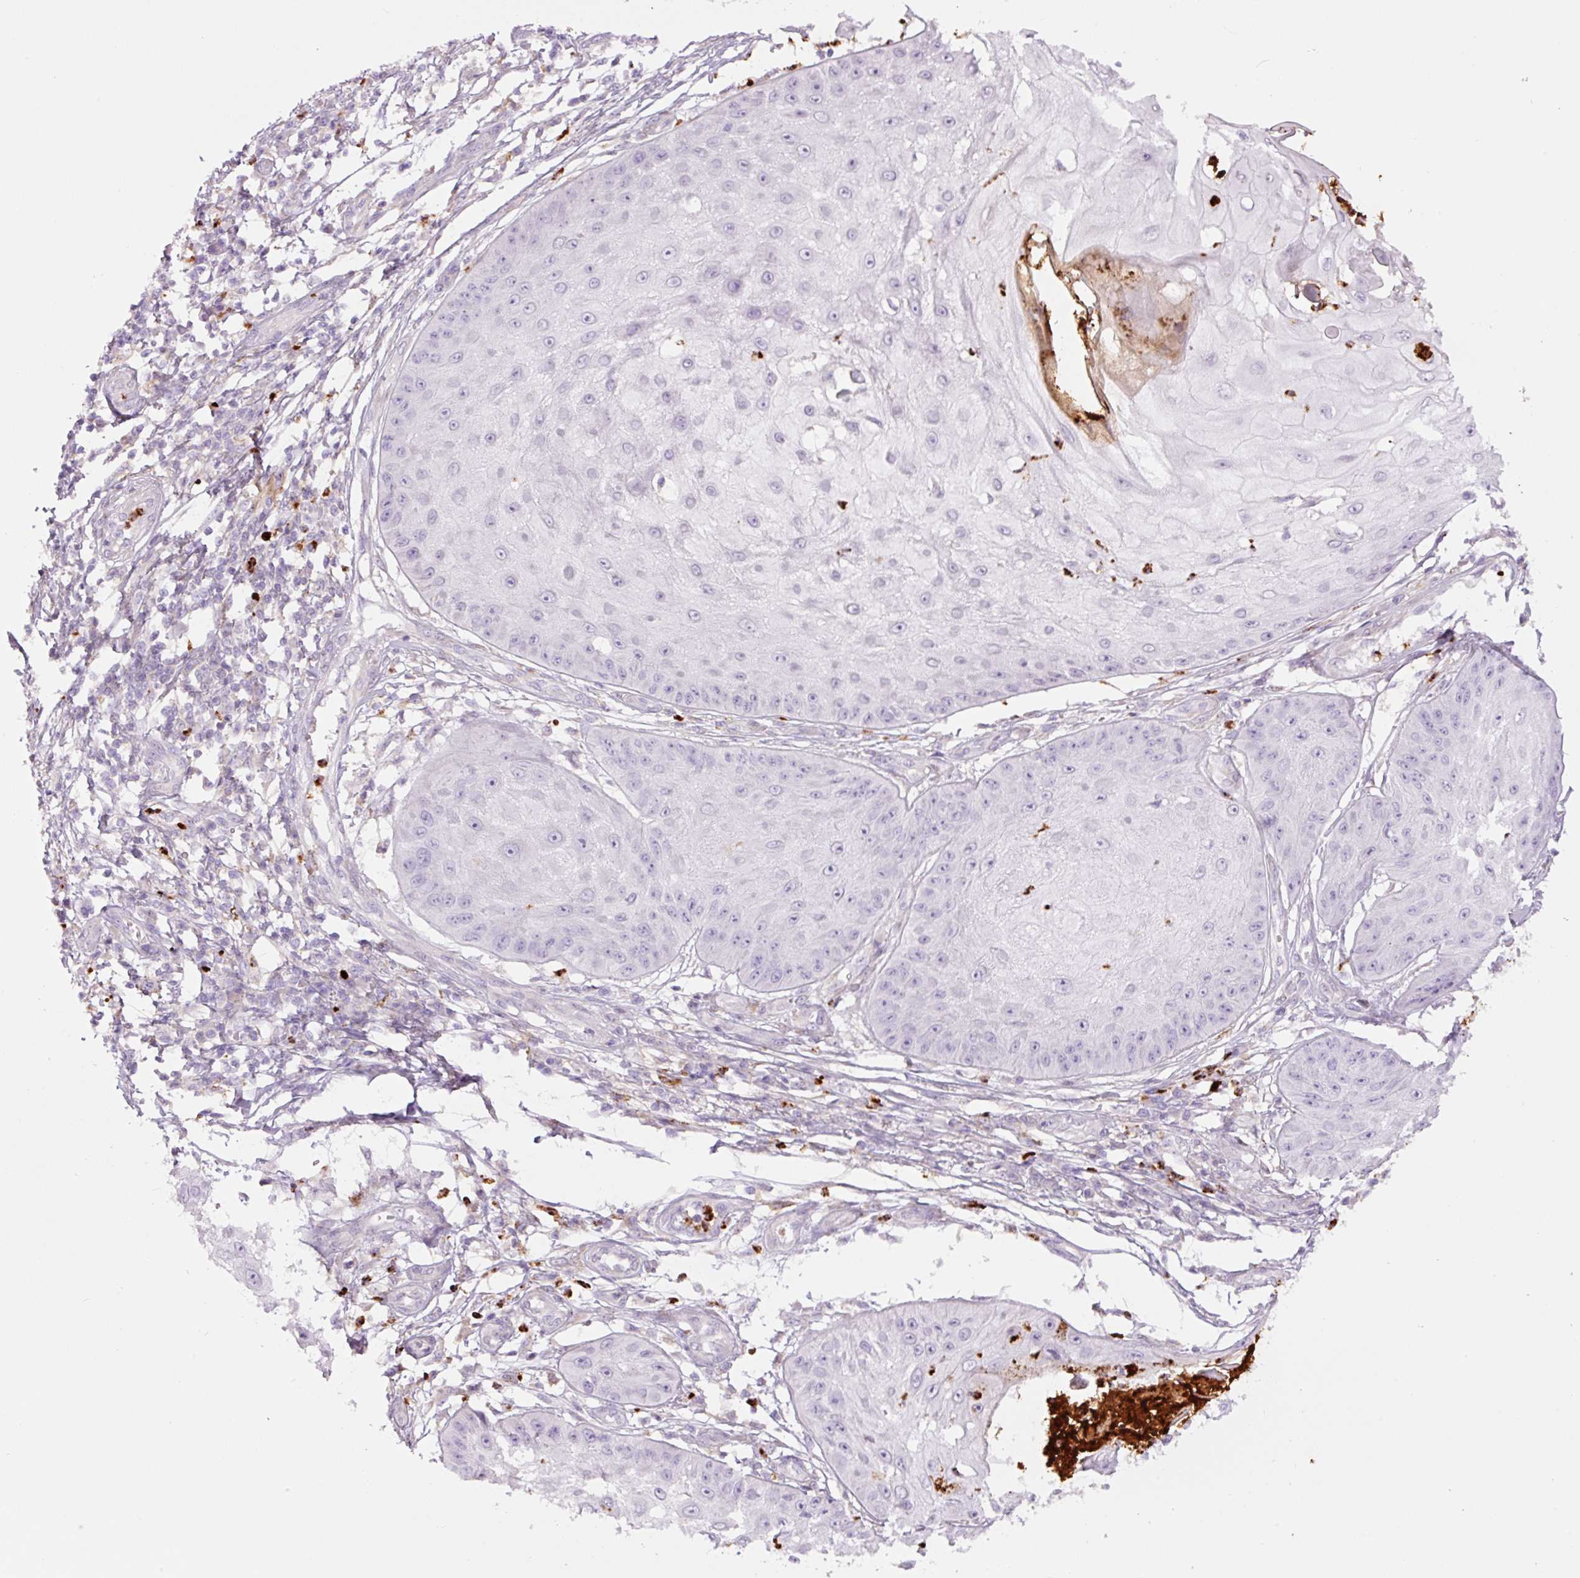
{"staining": {"intensity": "negative", "quantity": "none", "location": "none"}, "tissue": "skin cancer", "cell_type": "Tumor cells", "image_type": "cancer", "snomed": [{"axis": "morphology", "description": "Squamous cell carcinoma, NOS"}, {"axis": "topography", "description": "Skin"}], "caption": "The IHC photomicrograph has no significant positivity in tumor cells of squamous cell carcinoma (skin) tissue.", "gene": "SH2D6", "patient": {"sex": "male", "age": 70}}